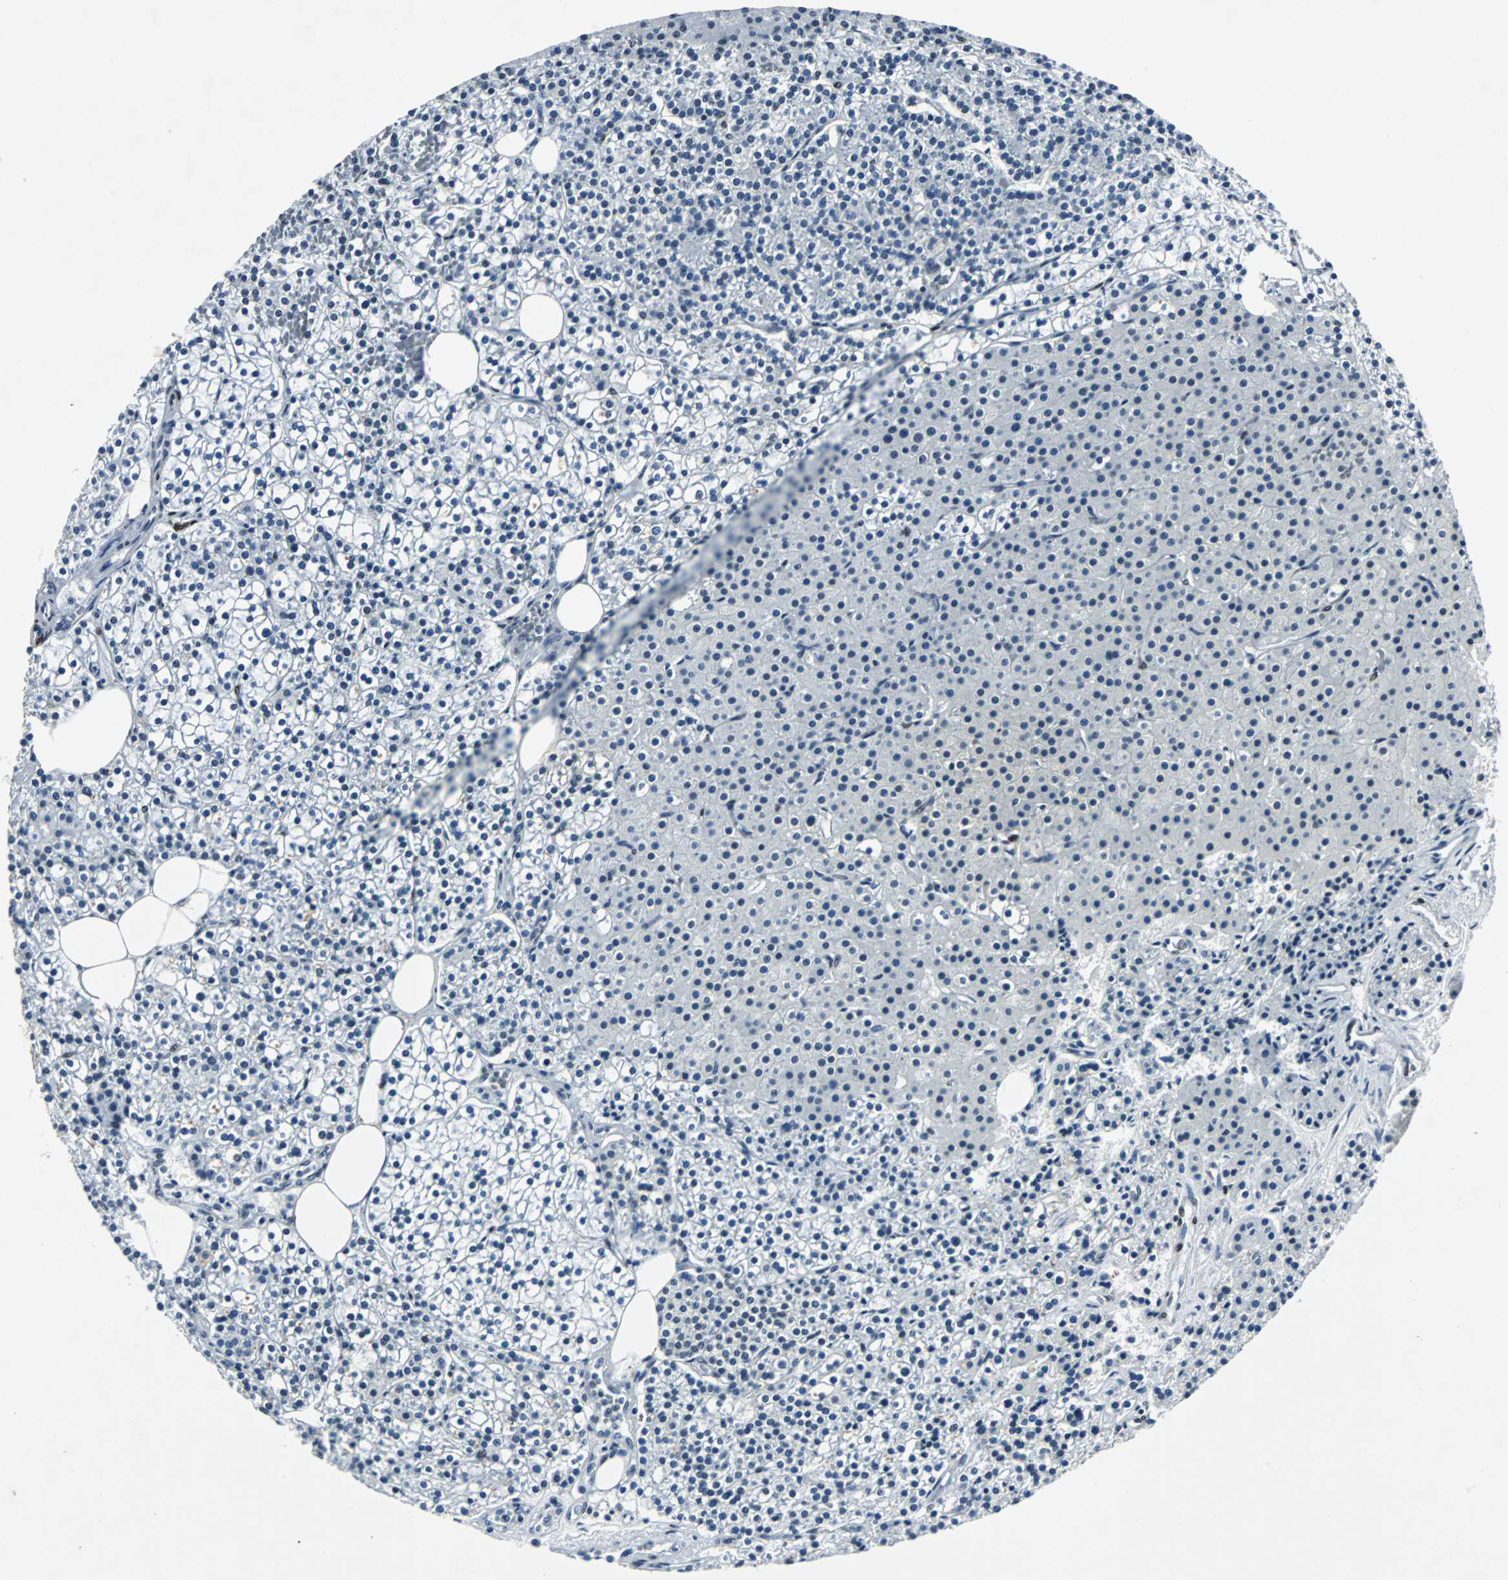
{"staining": {"intensity": "negative", "quantity": "none", "location": "none"}, "tissue": "parathyroid gland", "cell_type": "Glandular cells", "image_type": "normal", "snomed": [{"axis": "morphology", "description": "Normal tissue, NOS"}, {"axis": "topography", "description": "Parathyroid gland"}], "caption": "A histopathology image of human parathyroid gland is negative for staining in glandular cells. (DAB immunohistochemistry (IHC) with hematoxylin counter stain).", "gene": "MEF2D", "patient": {"sex": "female", "age": 63}}